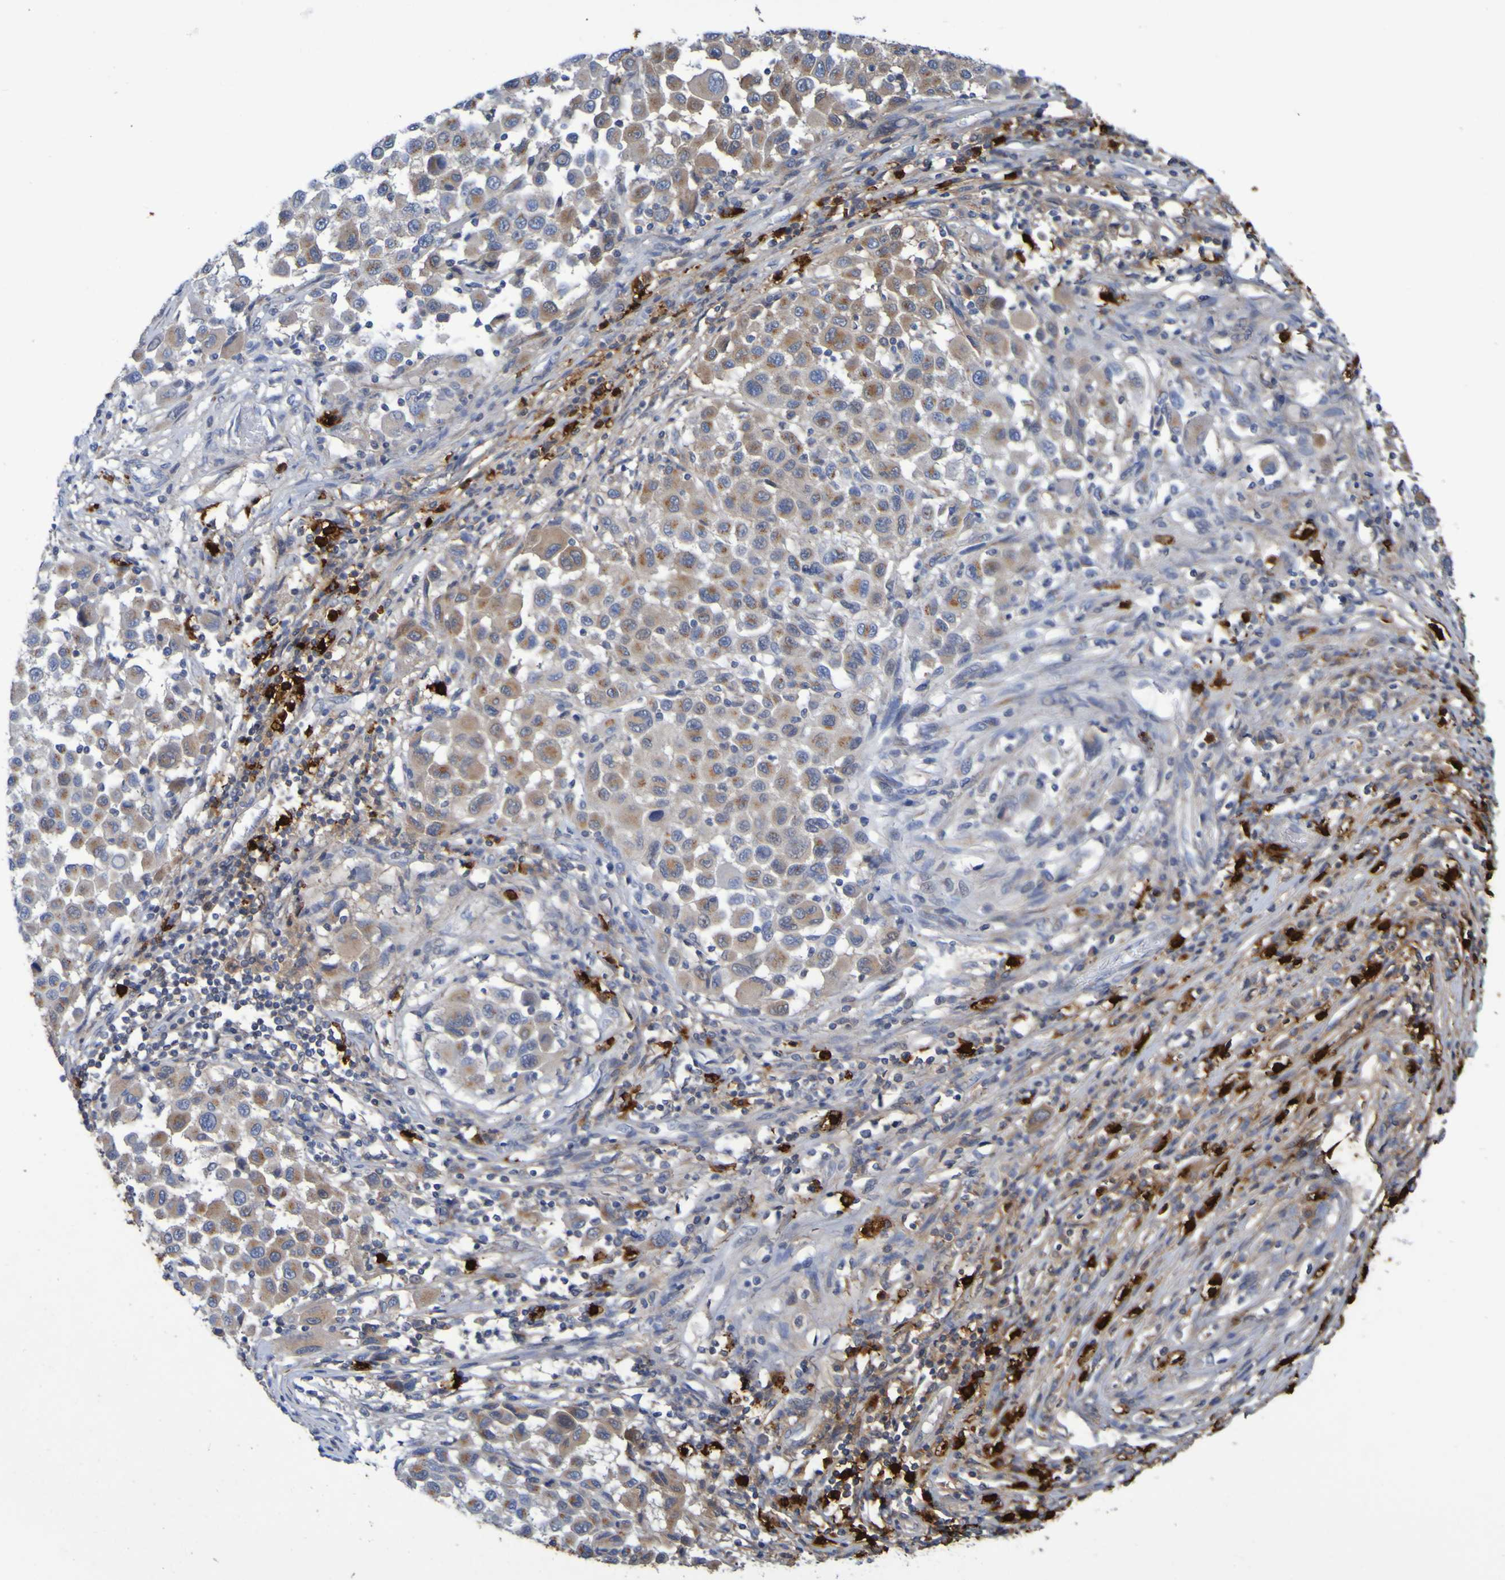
{"staining": {"intensity": "moderate", "quantity": ">75%", "location": "cytoplasmic/membranous"}, "tissue": "melanoma", "cell_type": "Tumor cells", "image_type": "cancer", "snomed": [{"axis": "morphology", "description": "Malignant melanoma, Metastatic site"}, {"axis": "topography", "description": "Lymph node"}], "caption": "A high-resolution photomicrograph shows immunohistochemistry staining of melanoma, which displays moderate cytoplasmic/membranous expression in about >75% of tumor cells.", "gene": "C11orf24", "patient": {"sex": "male", "age": 61}}